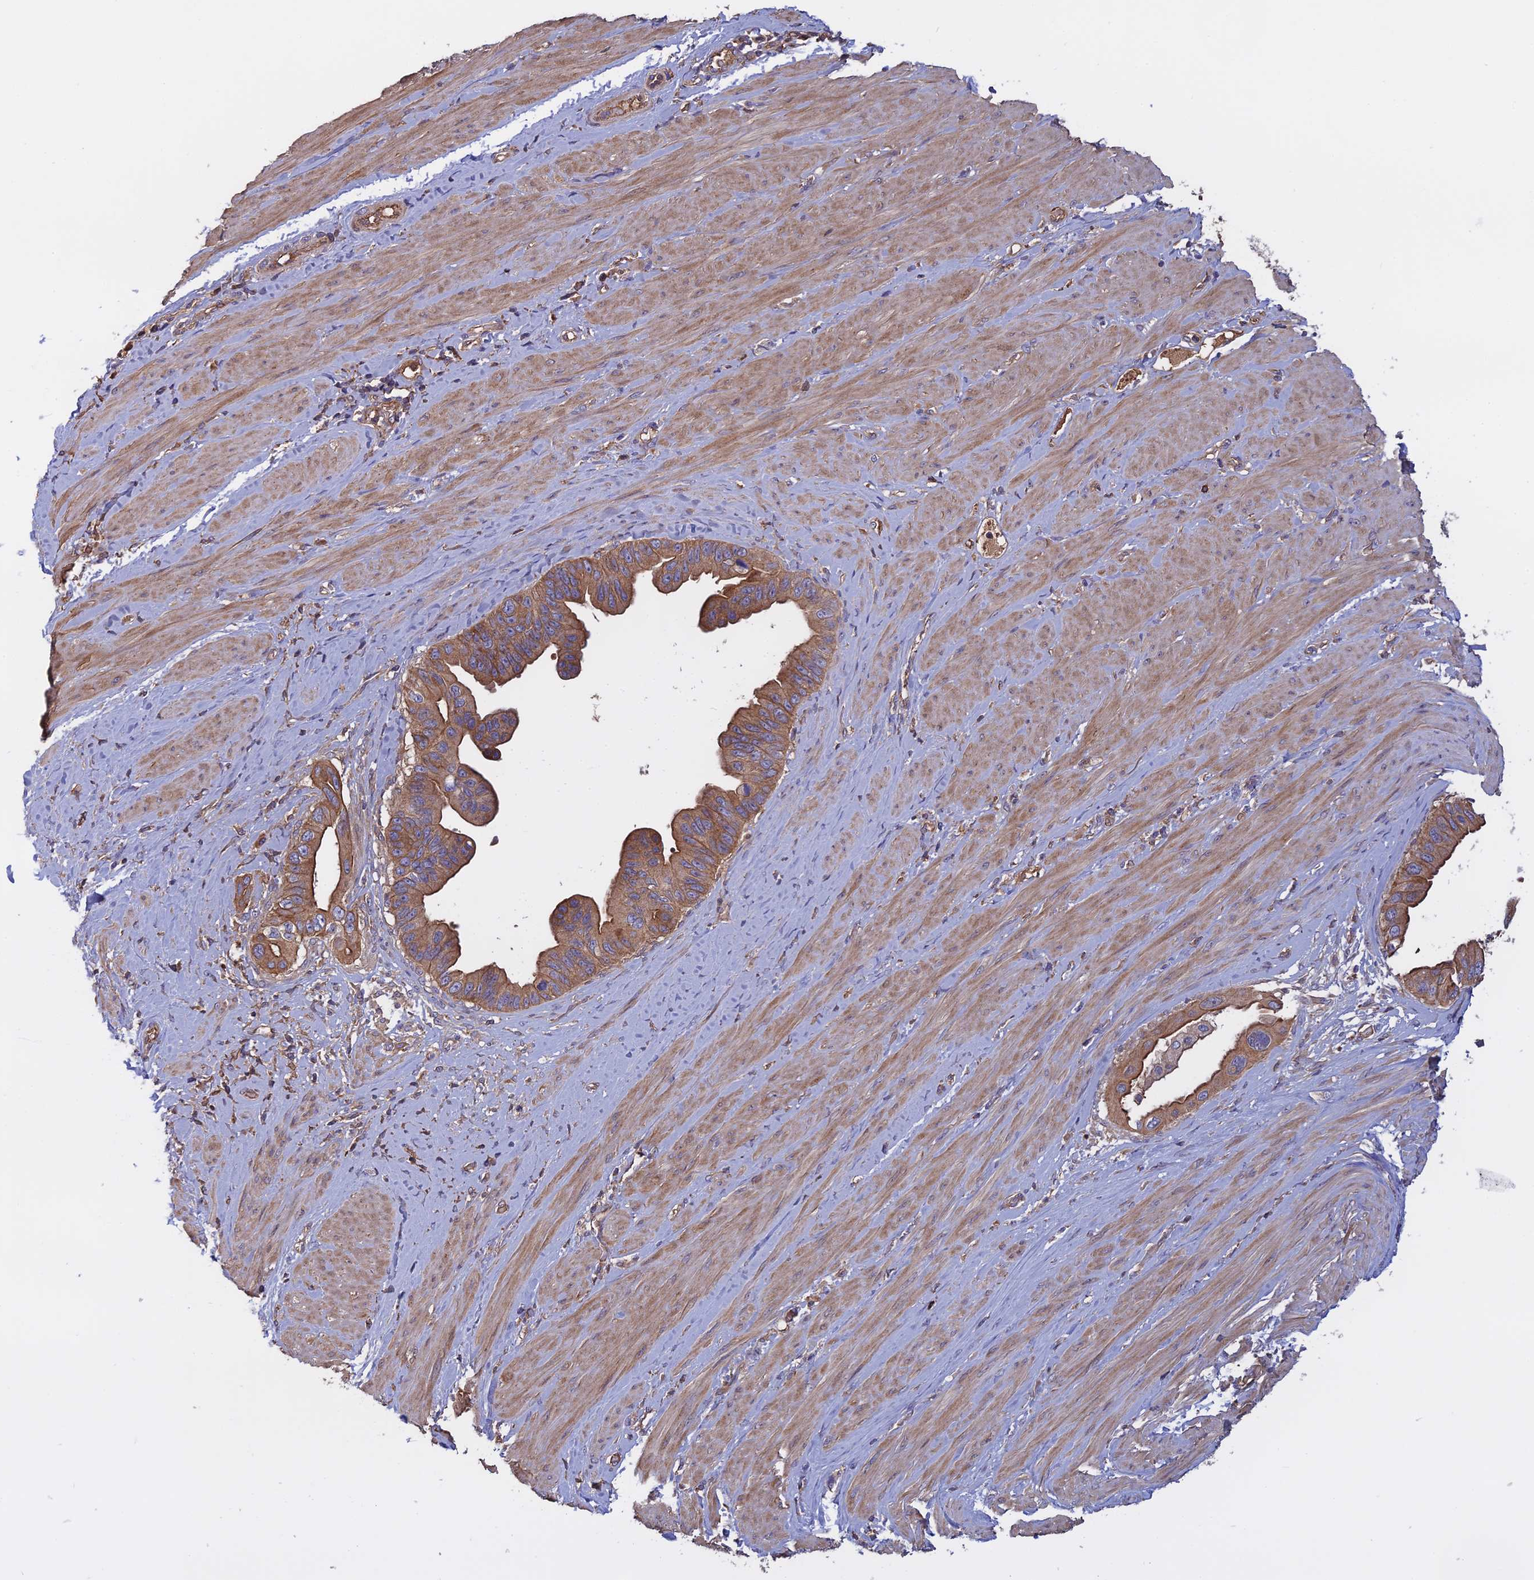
{"staining": {"intensity": "moderate", "quantity": ">75%", "location": "cytoplasmic/membranous"}, "tissue": "pancreatic cancer", "cell_type": "Tumor cells", "image_type": "cancer", "snomed": [{"axis": "morphology", "description": "Adenocarcinoma, NOS"}, {"axis": "topography", "description": "Pancreas"}], "caption": "Moderate cytoplasmic/membranous protein staining is present in about >75% of tumor cells in adenocarcinoma (pancreatic).", "gene": "GALR2", "patient": {"sex": "female", "age": 56}}